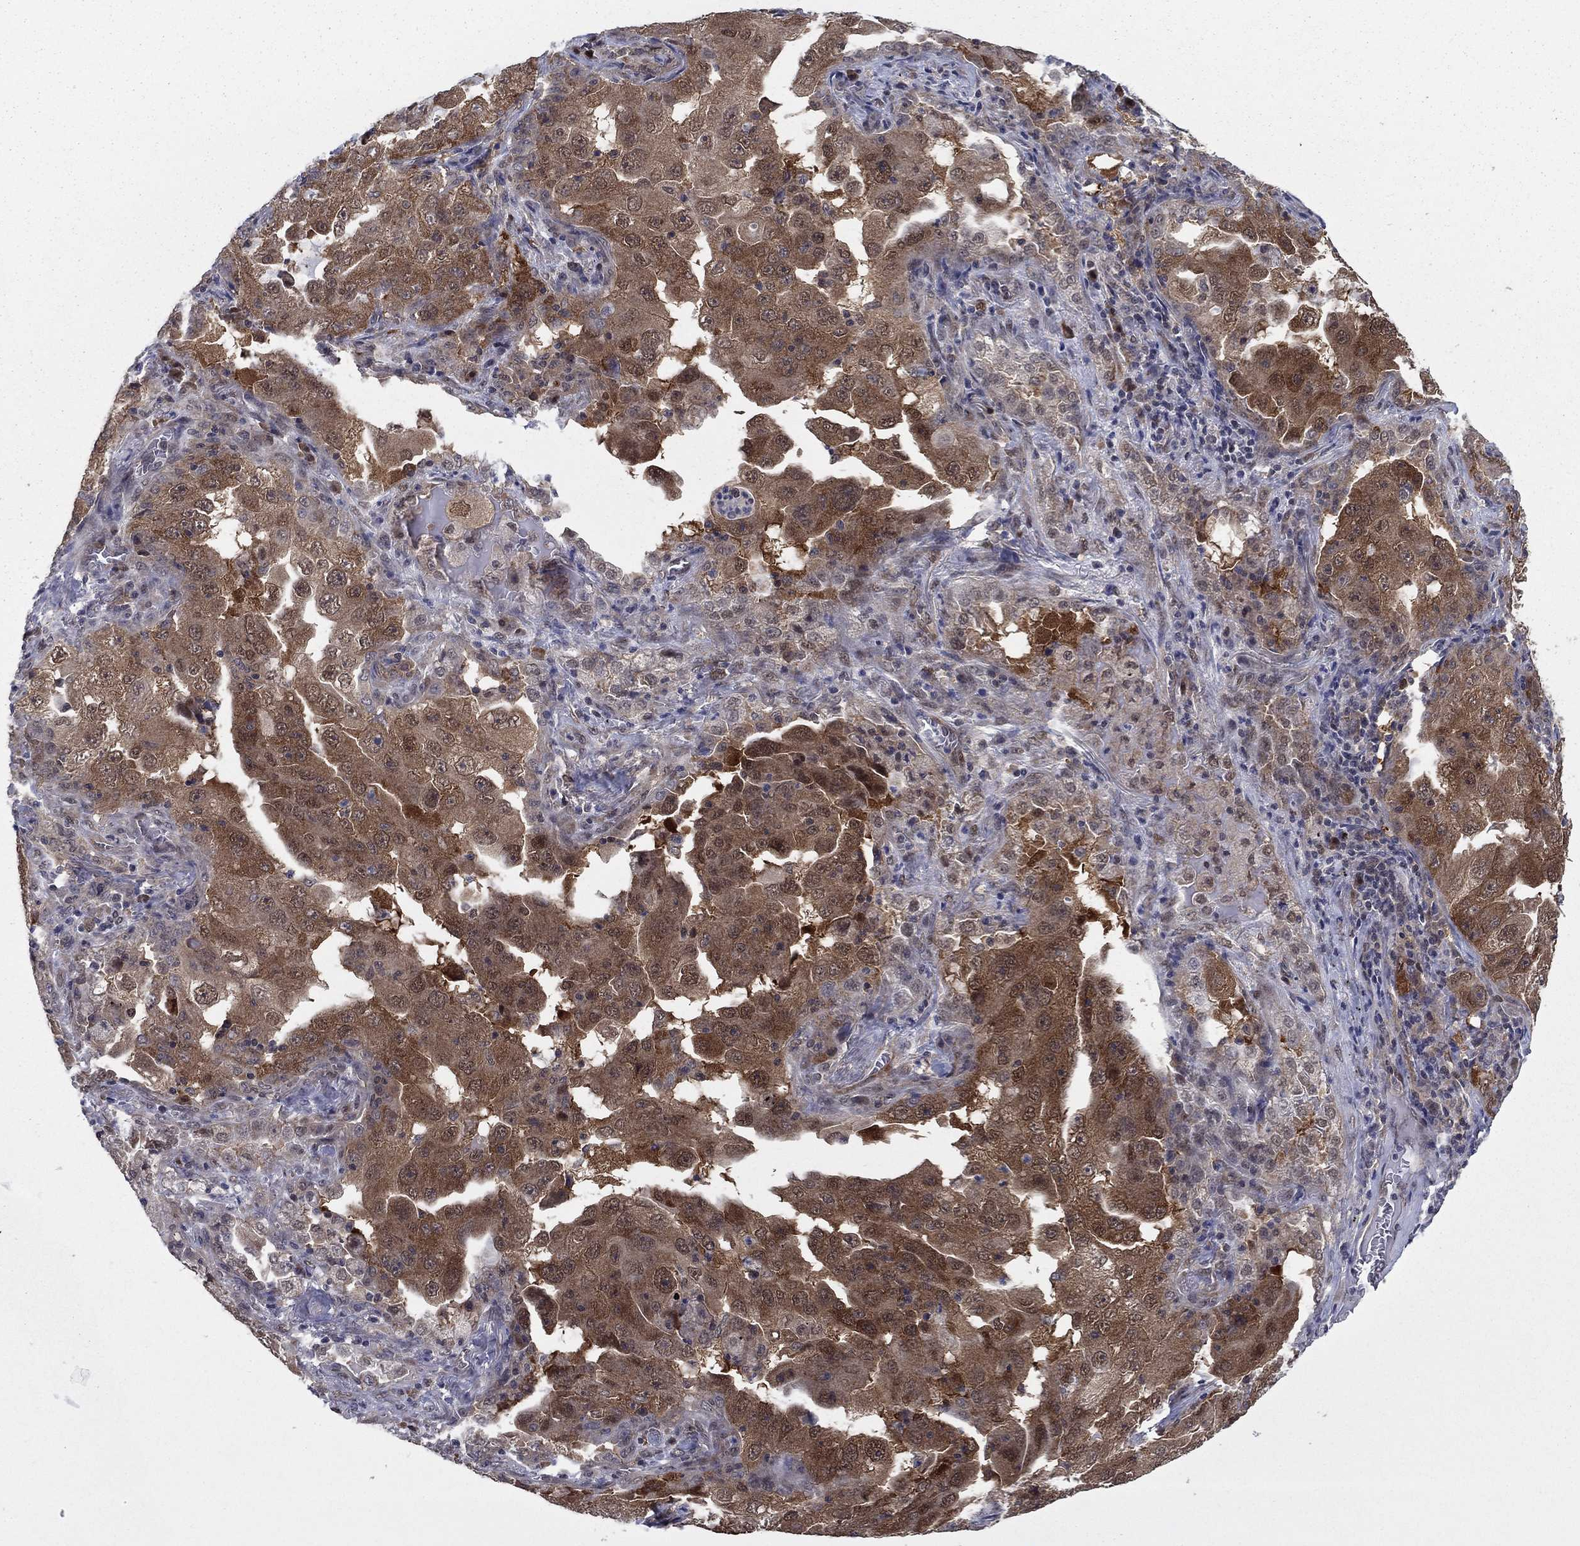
{"staining": {"intensity": "moderate", "quantity": ">75%", "location": "cytoplasmic/membranous"}, "tissue": "lung cancer", "cell_type": "Tumor cells", "image_type": "cancer", "snomed": [{"axis": "morphology", "description": "Adenocarcinoma, NOS"}, {"axis": "topography", "description": "Lung"}], "caption": "Adenocarcinoma (lung) stained with a brown dye reveals moderate cytoplasmic/membranous positive expression in approximately >75% of tumor cells.", "gene": "FKBP4", "patient": {"sex": "female", "age": 61}}